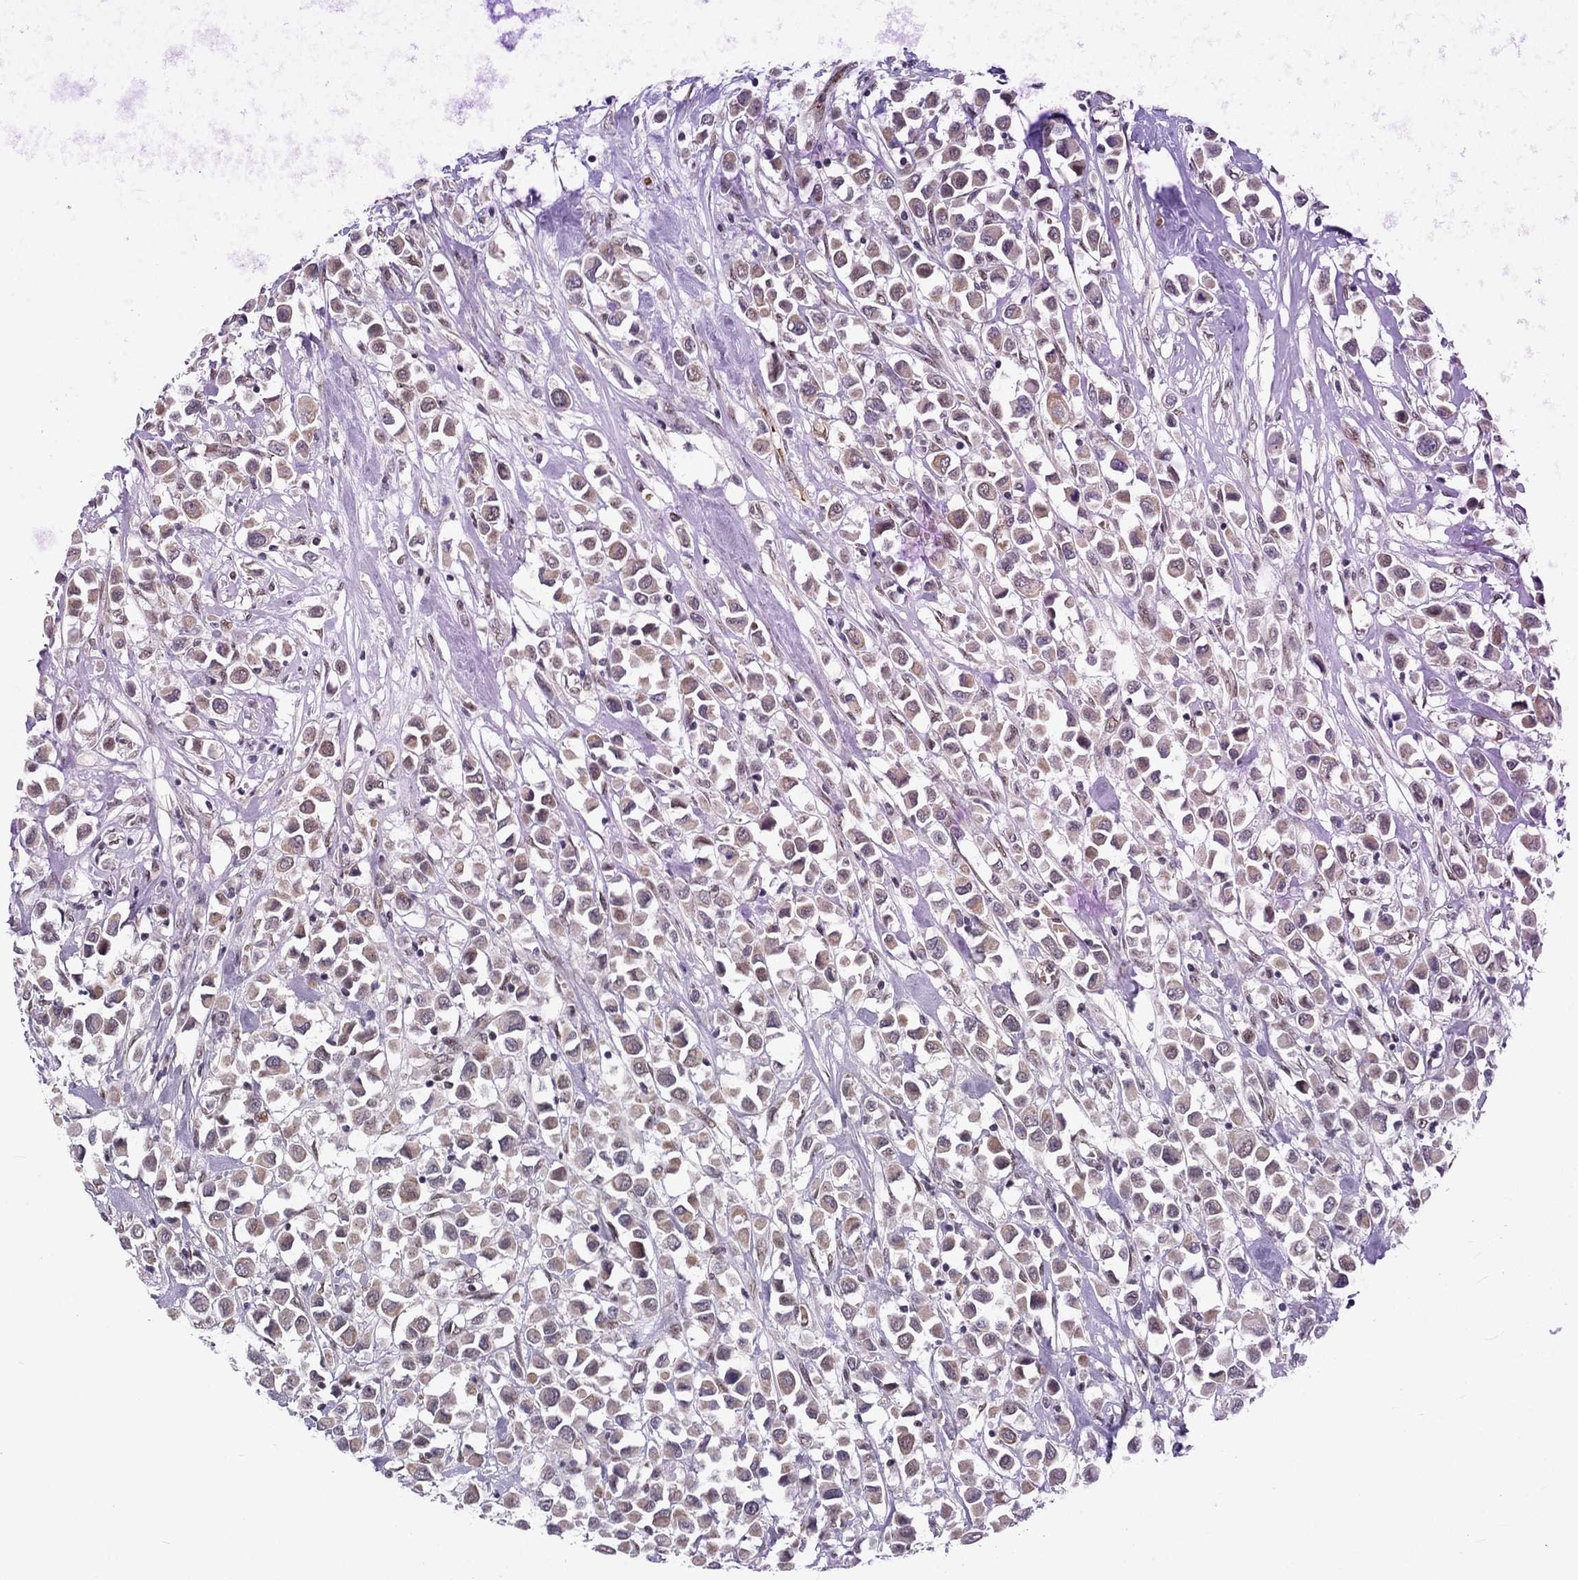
{"staining": {"intensity": "negative", "quantity": "none", "location": "none"}, "tissue": "breast cancer", "cell_type": "Tumor cells", "image_type": "cancer", "snomed": [{"axis": "morphology", "description": "Duct carcinoma"}, {"axis": "topography", "description": "Breast"}], "caption": "The IHC photomicrograph has no significant expression in tumor cells of invasive ductal carcinoma (breast) tissue.", "gene": "ZBED1", "patient": {"sex": "female", "age": 61}}